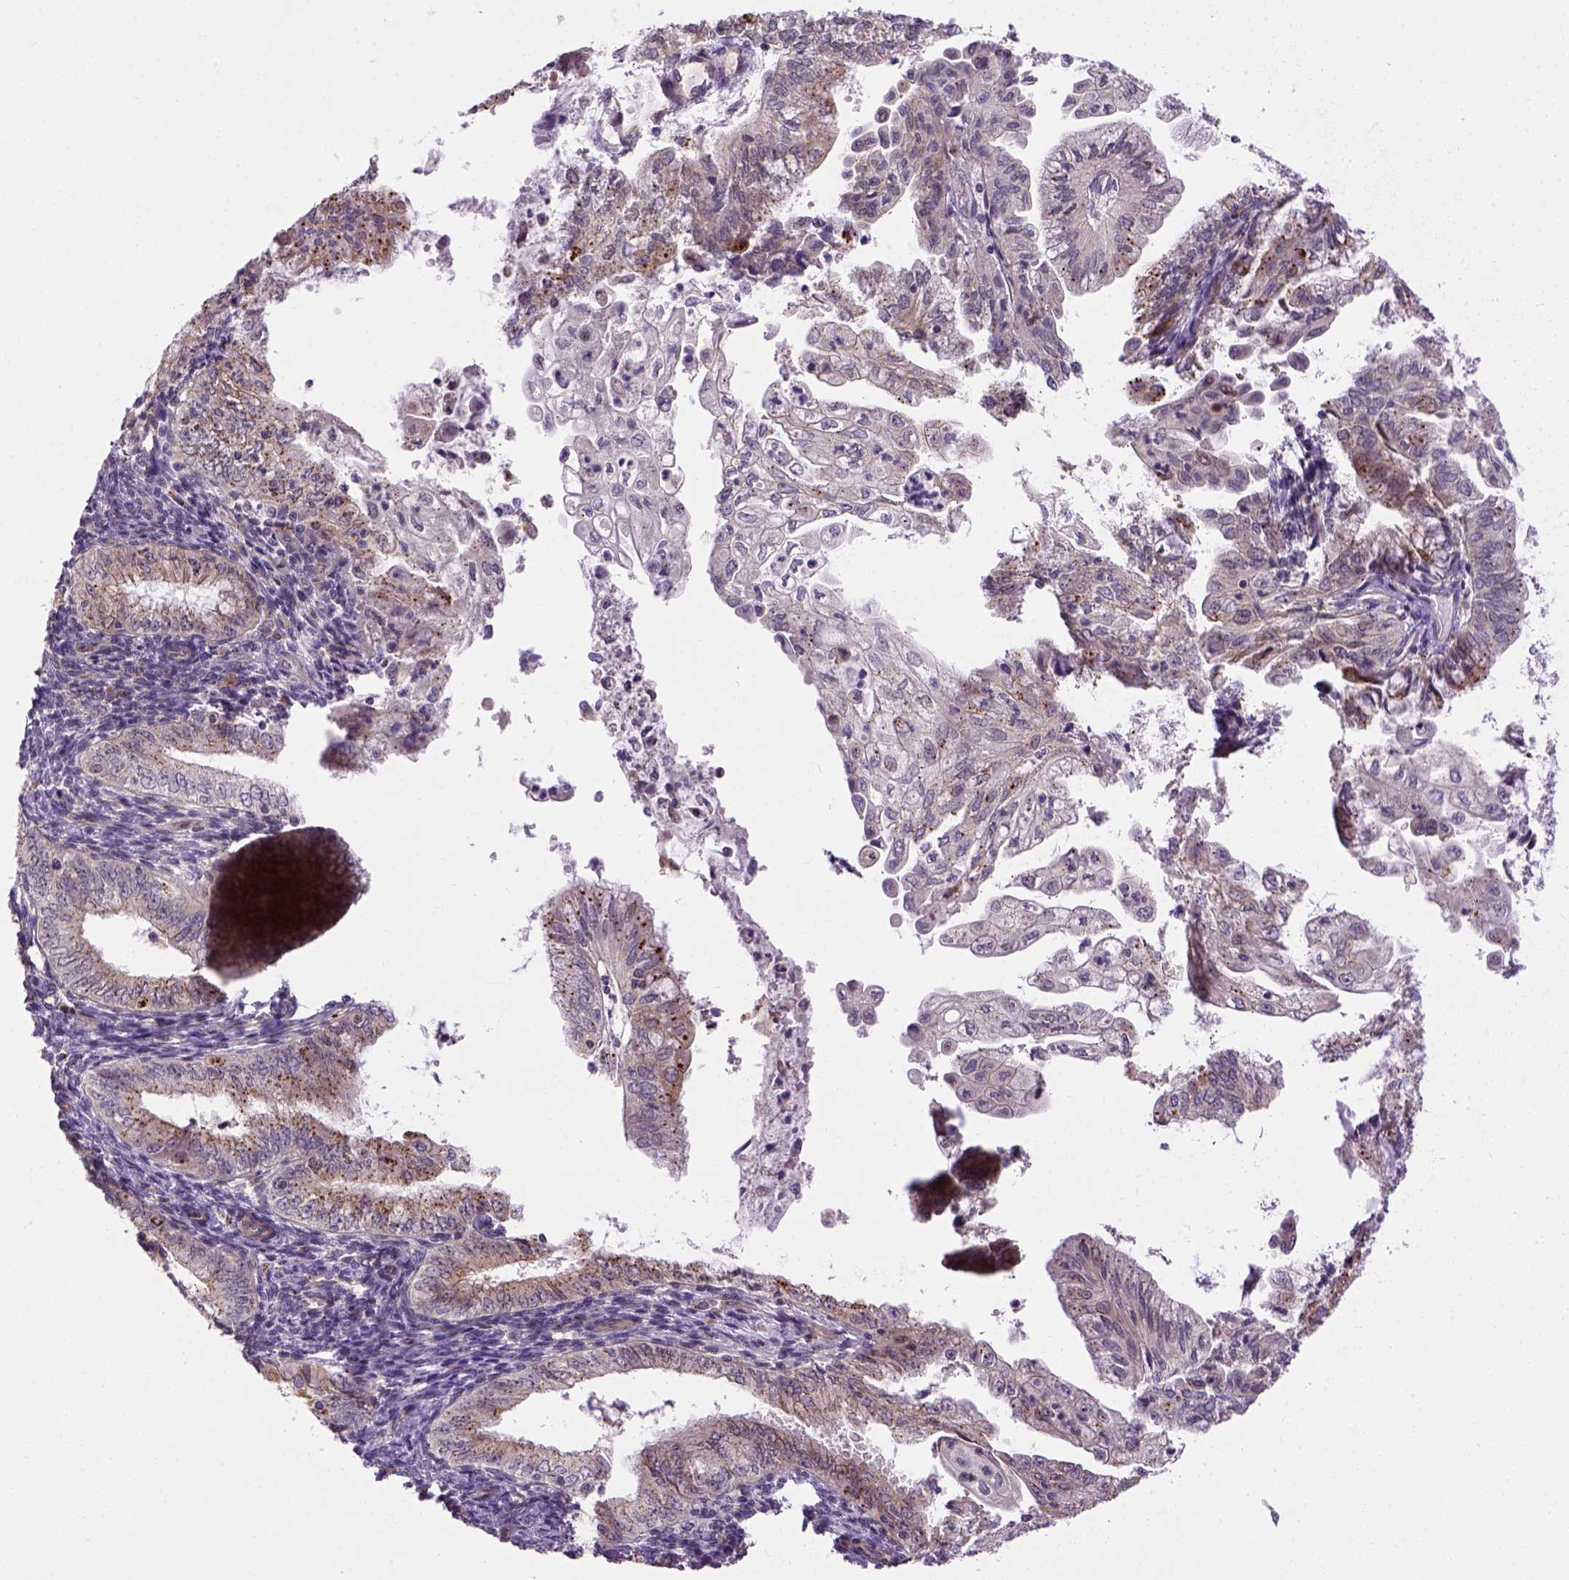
{"staining": {"intensity": "moderate", "quantity": "<25%", "location": "cytoplasmic/membranous"}, "tissue": "endometrial cancer", "cell_type": "Tumor cells", "image_type": "cancer", "snomed": [{"axis": "morphology", "description": "Adenocarcinoma, NOS"}, {"axis": "topography", "description": "Endometrium"}], "caption": "Tumor cells reveal low levels of moderate cytoplasmic/membranous staining in approximately <25% of cells in human endometrial cancer.", "gene": "KAZN", "patient": {"sex": "female", "age": 55}}